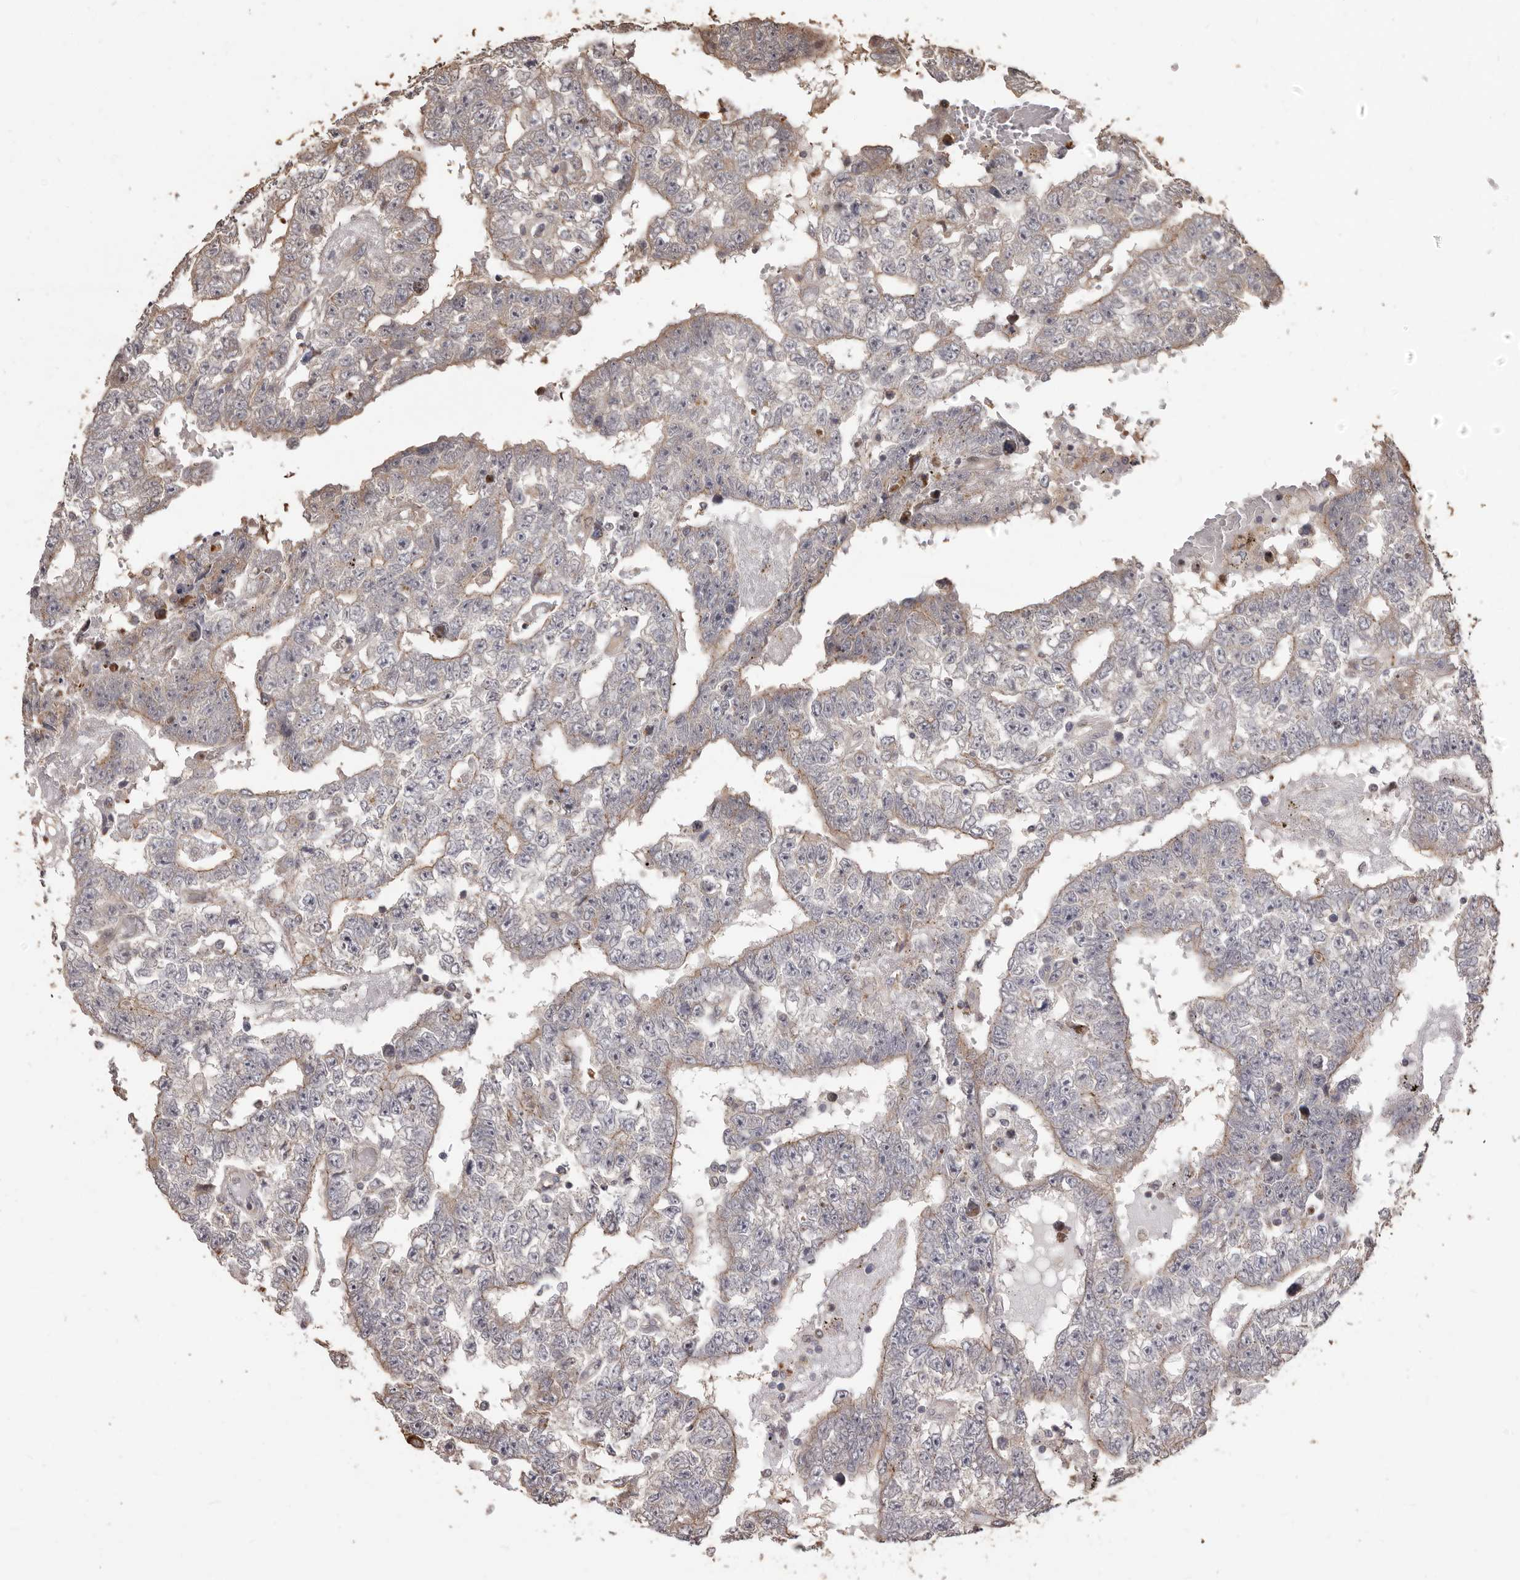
{"staining": {"intensity": "weak", "quantity": "<25%", "location": "cytoplasmic/membranous"}, "tissue": "testis cancer", "cell_type": "Tumor cells", "image_type": "cancer", "snomed": [{"axis": "morphology", "description": "Carcinoma, Embryonal, NOS"}, {"axis": "topography", "description": "Testis"}], "caption": "High magnification brightfield microscopy of embryonal carcinoma (testis) stained with DAB (3,3'-diaminobenzidine) (brown) and counterstained with hematoxylin (blue): tumor cells show no significant positivity.", "gene": "MTO1", "patient": {"sex": "male", "age": 25}}